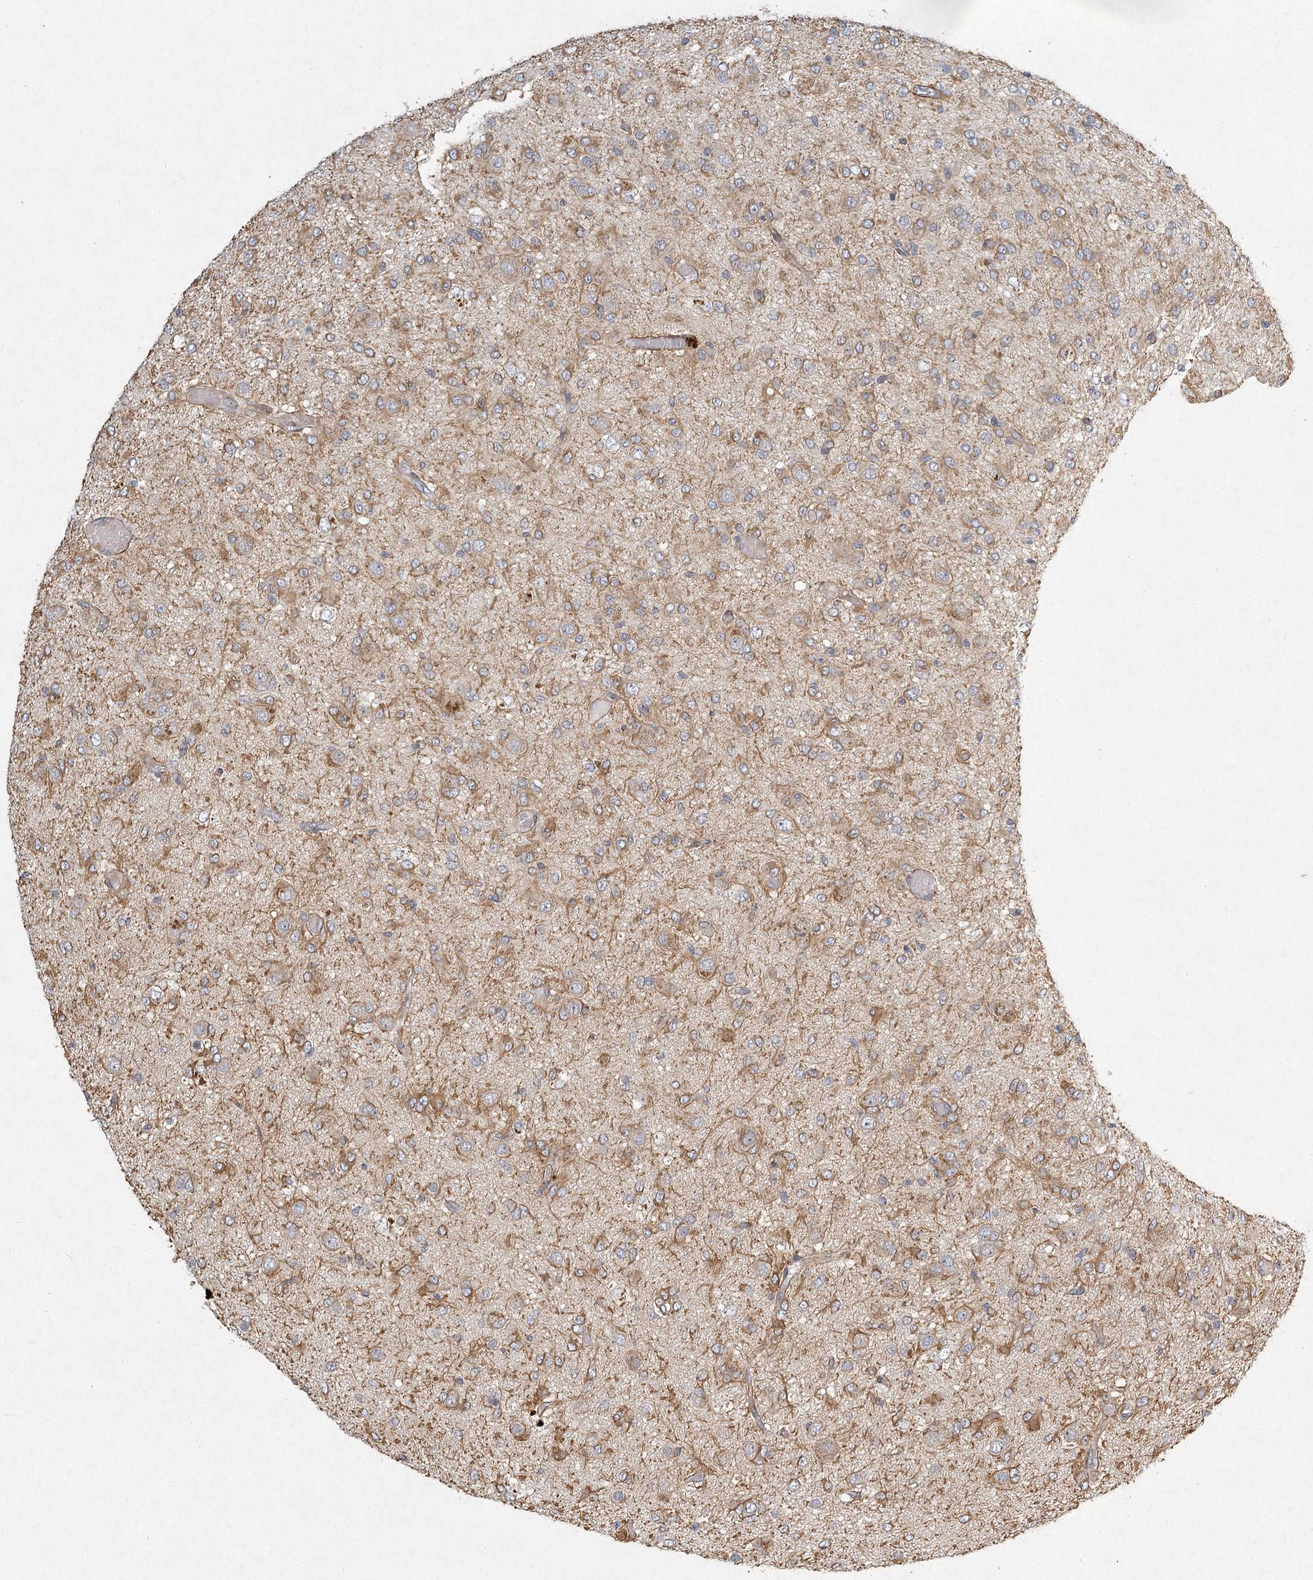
{"staining": {"intensity": "moderate", "quantity": "25%-75%", "location": "cytoplasmic/membranous"}, "tissue": "glioma", "cell_type": "Tumor cells", "image_type": "cancer", "snomed": [{"axis": "morphology", "description": "Glioma, malignant, High grade"}, {"axis": "topography", "description": "Brain"}], "caption": "High-magnification brightfield microscopy of glioma stained with DAB (3,3'-diaminobenzidine) (brown) and counterstained with hematoxylin (blue). tumor cells exhibit moderate cytoplasmic/membranous expression is present in approximately25%-75% of cells.", "gene": "MEPE", "patient": {"sex": "female", "age": 59}}